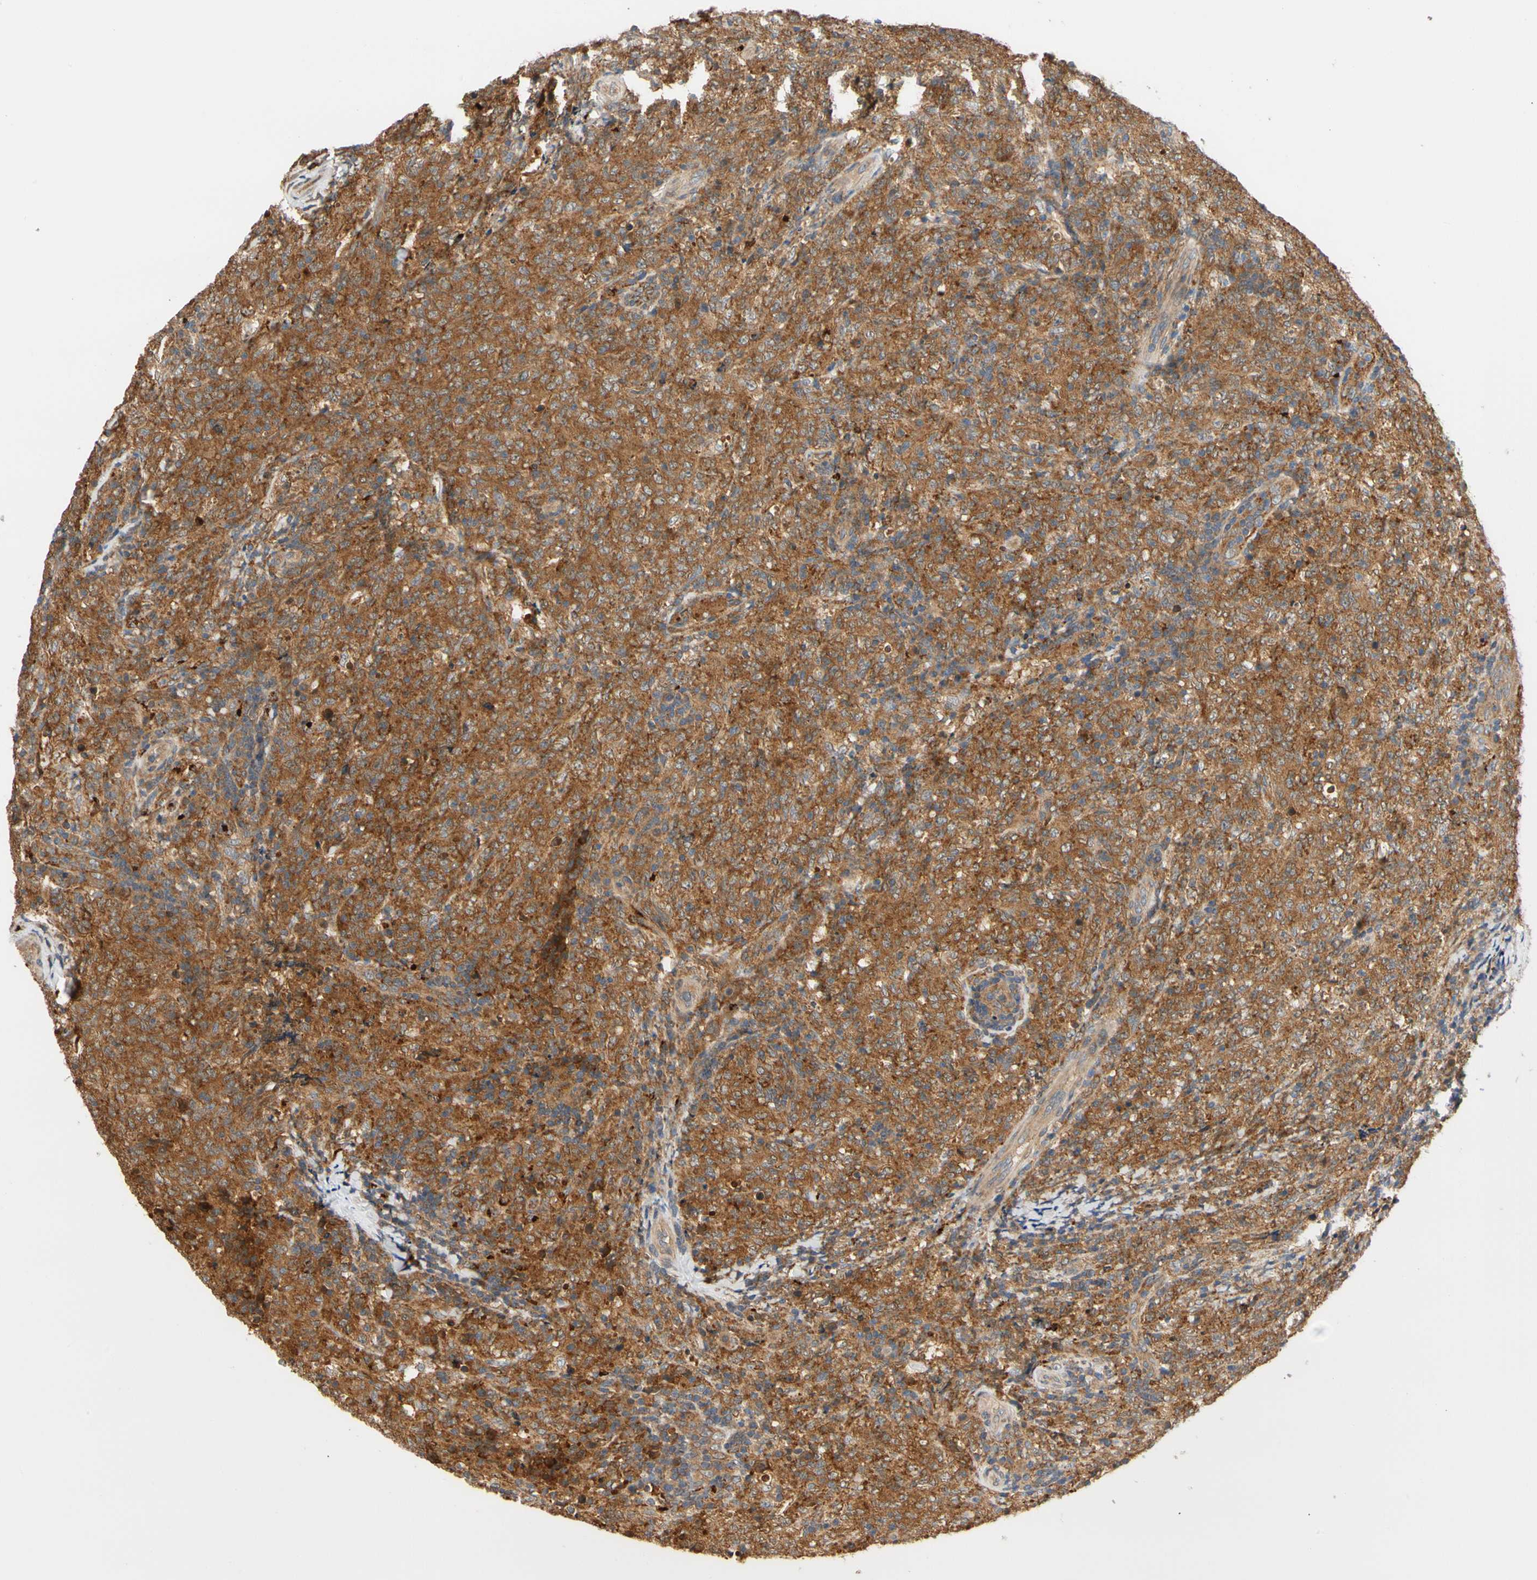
{"staining": {"intensity": "strong", "quantity": ">75%", "location": "cytoplasmic/membranous"}, "tissue": "lymphoma", "cell_type": "Tumor cells", "image_type": "cancer", "snomed": [{"axis": "morphology", "description": "Malignant lymphoma, non-Hodgkin's type, High grade"}, {"axis": "topography", "description": "Tonsil"}], "caption": "Lymphoma stained with immunohistochemistry displays strong cytoplasmic/membranous staining in approximately >75% of tumor cells.", "gene": "ANKHD1", "patient": {"sex": "female", "age": 36}}